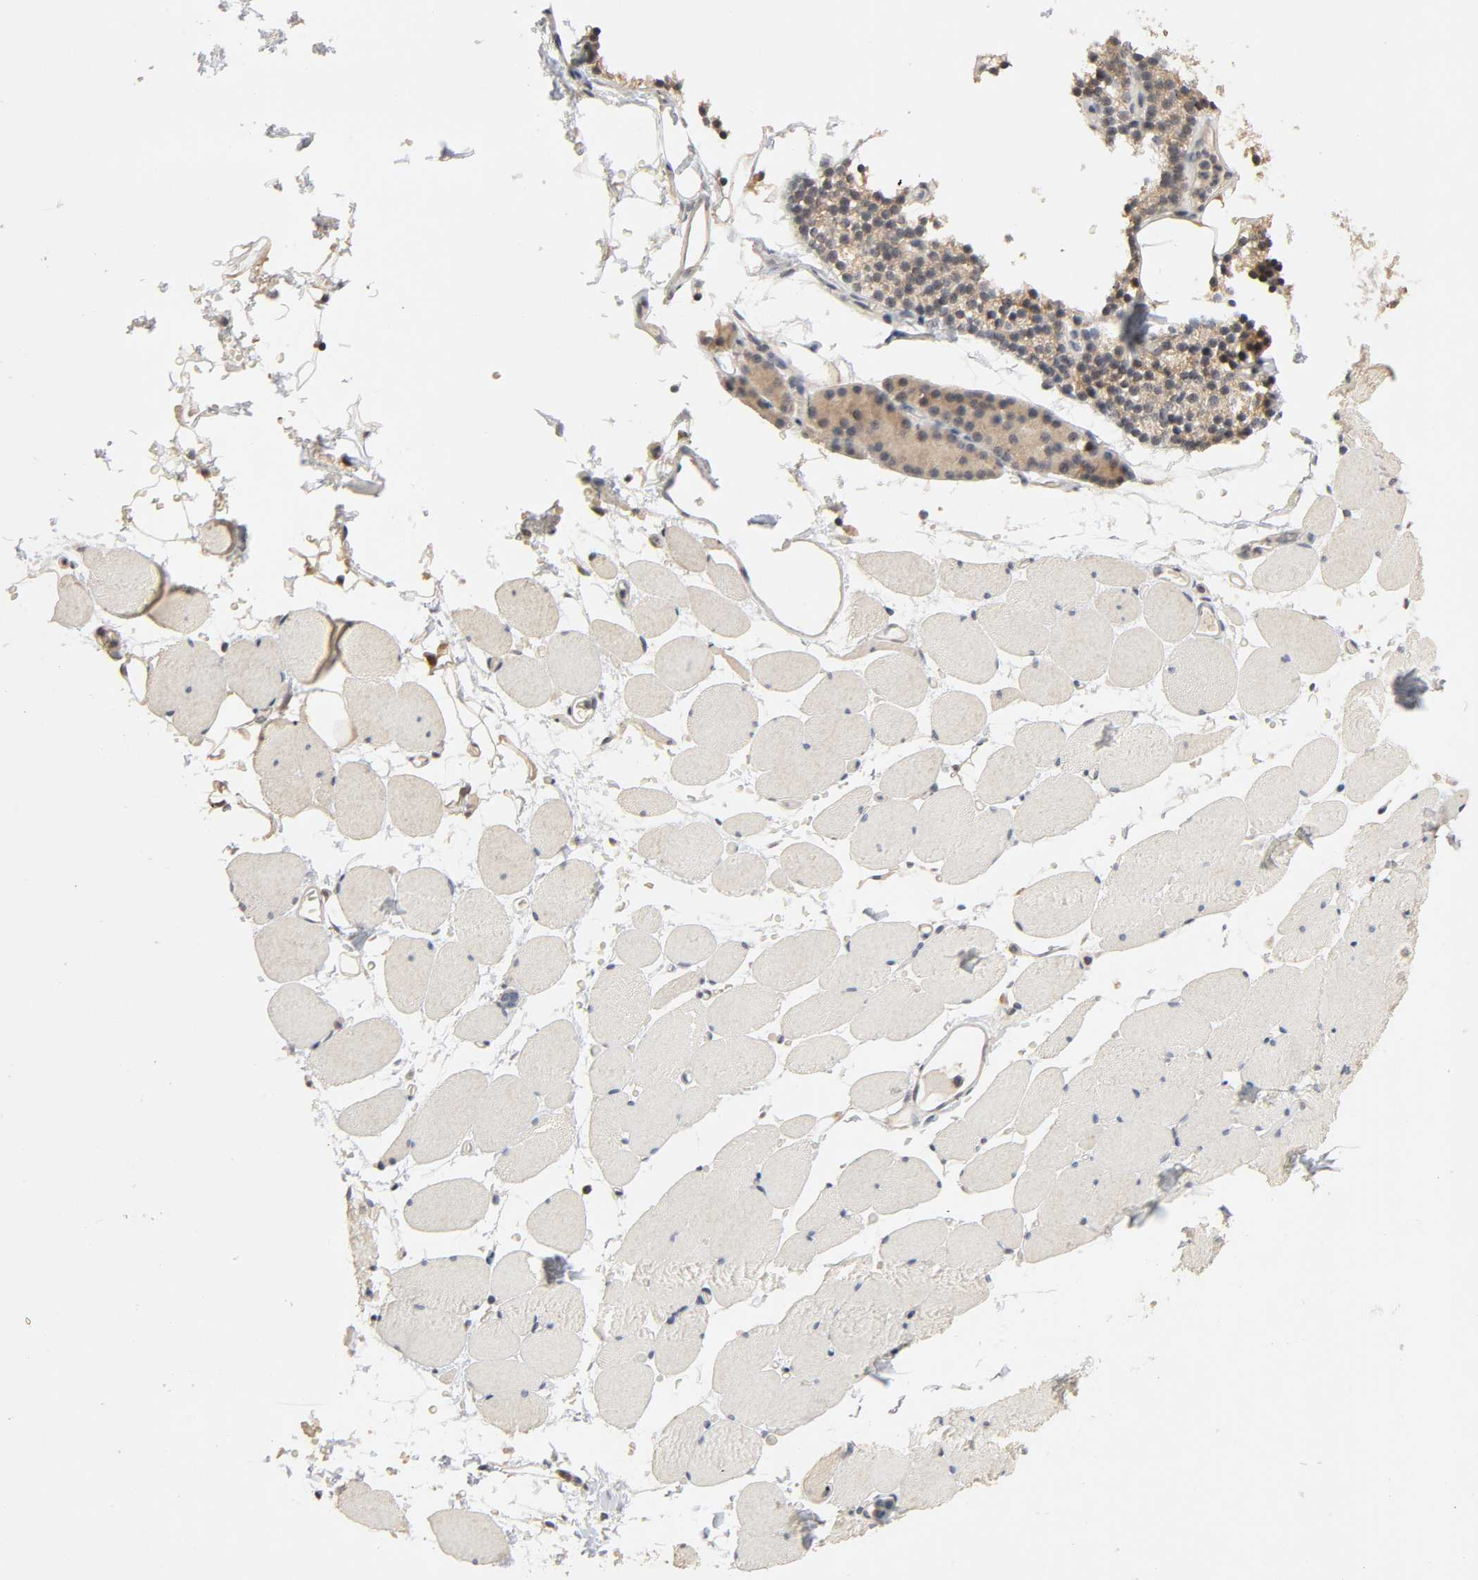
{"staining": {"intensity": "negative", "quantity": "none", "location": "none"}, "tissue": "skeletal muscle", "cell_type": "Myocytes", "image_type": "normal", "snomed": [{"axis": "morphology", "description": "Normal tissue, NOS"}, {"axis": "topography", "description": "Skeletal muscle"}, {"axis": "topography", "description": "Parathyroid gland"}], "caption": "The immunohistochemistry photomicrograph has no significant staining in myocytes of skeletal muscle.", "gene": "MAGEA8", "patient": {"sex": "female", "age": 37}}